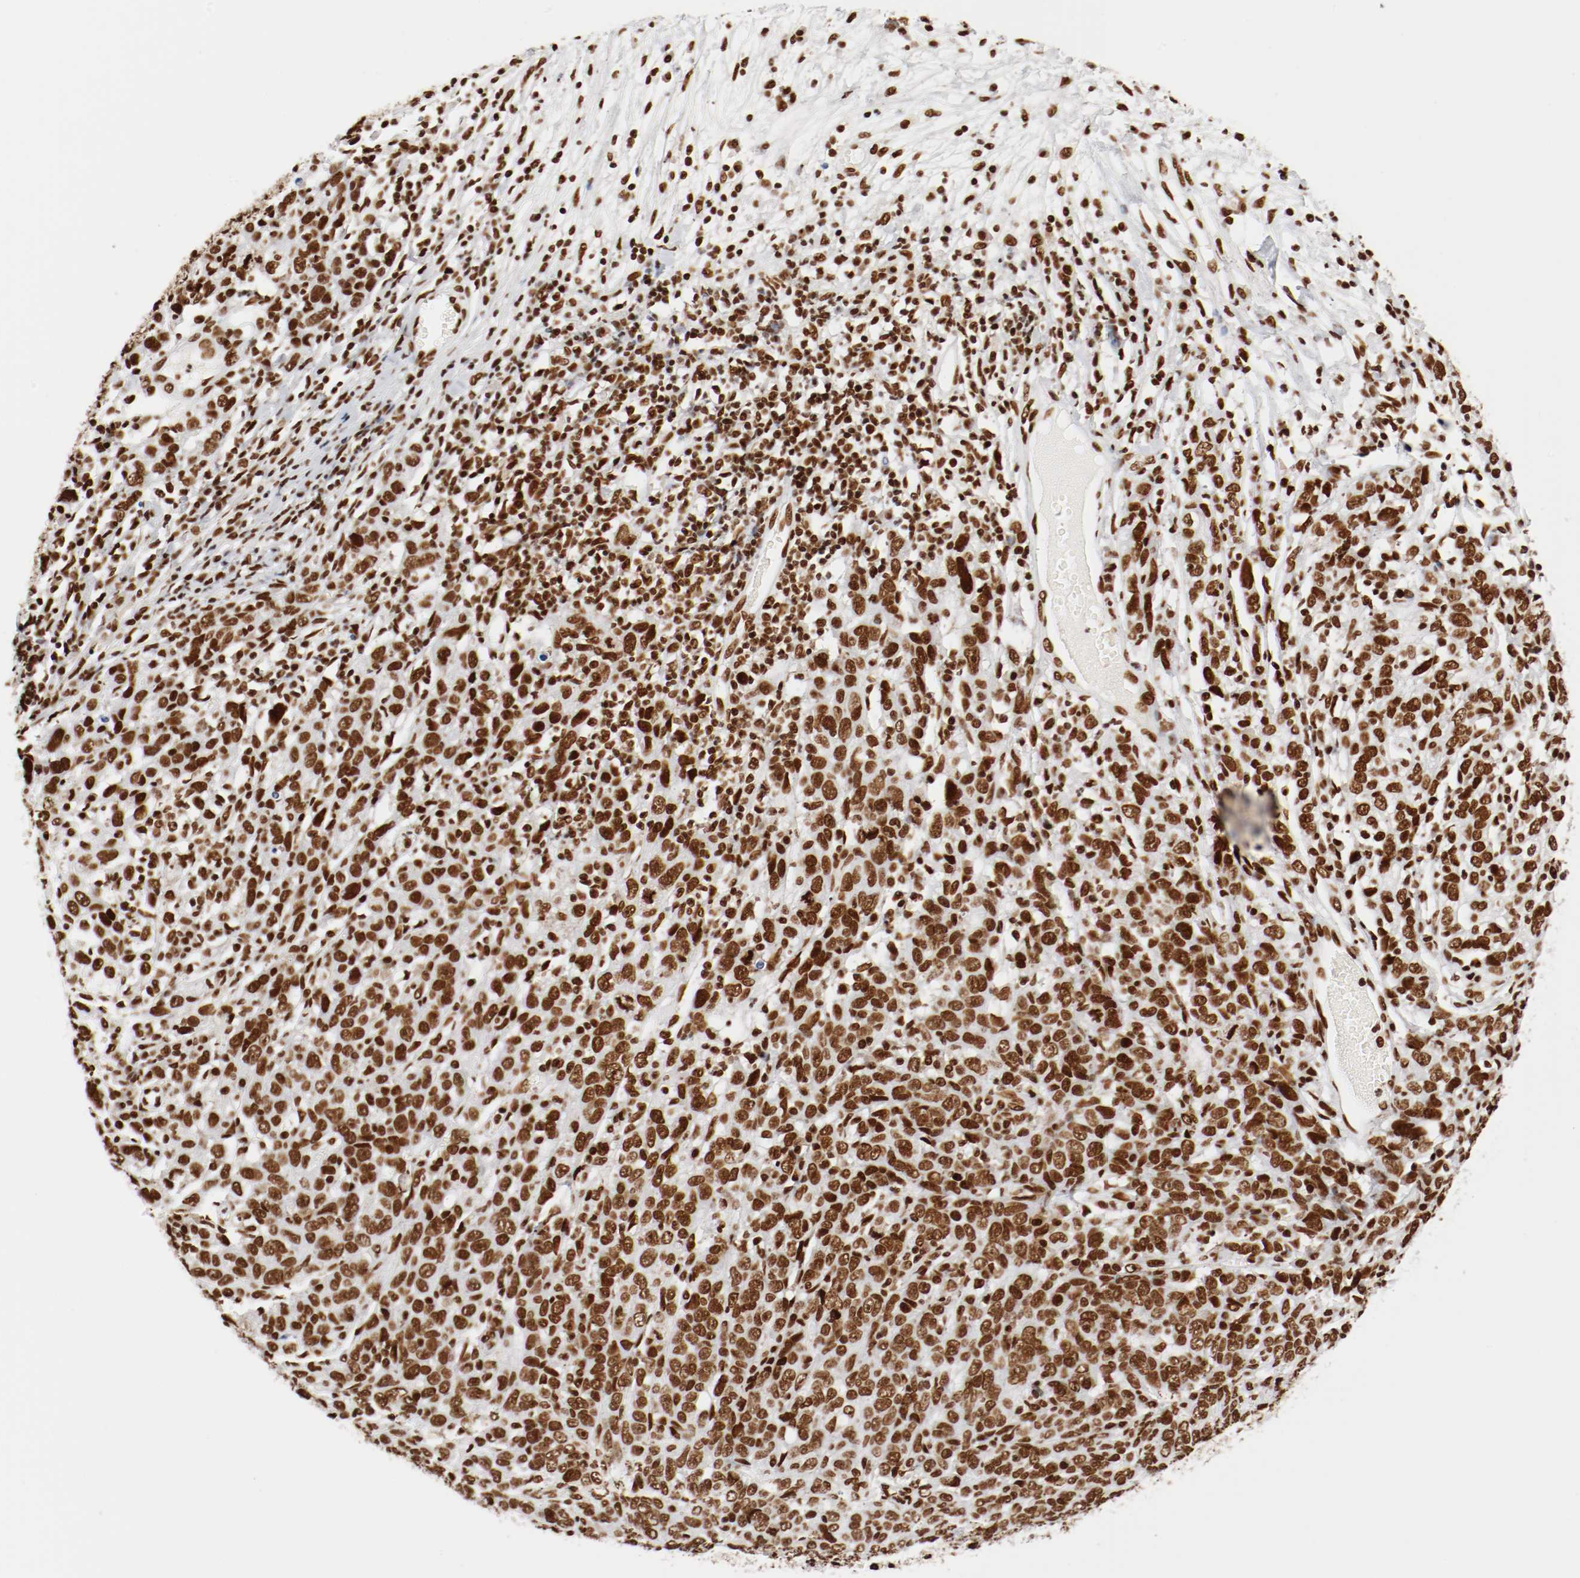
{"staining": {"intensity": "strong", "quantity": ">75%", "location": "nuclear"}, "tissue": "ovarian cancer", "cell_type": "Tumor cells", "image_type": "cancer", "snomed": [{"axis": "morphology", "description": "Cystadenocarcinoma, serous, NOS"}, {"axis": "topography", "description": "Ovary"}], "caption": "Immunohistochemical staining of serous cystadenocarcinoma (ovarian) reveals strong nuclear protein expression in approximately >75% of tumor cells.", "gene": "CTBP1", "patient": {"sex": "female", "age": 71}}